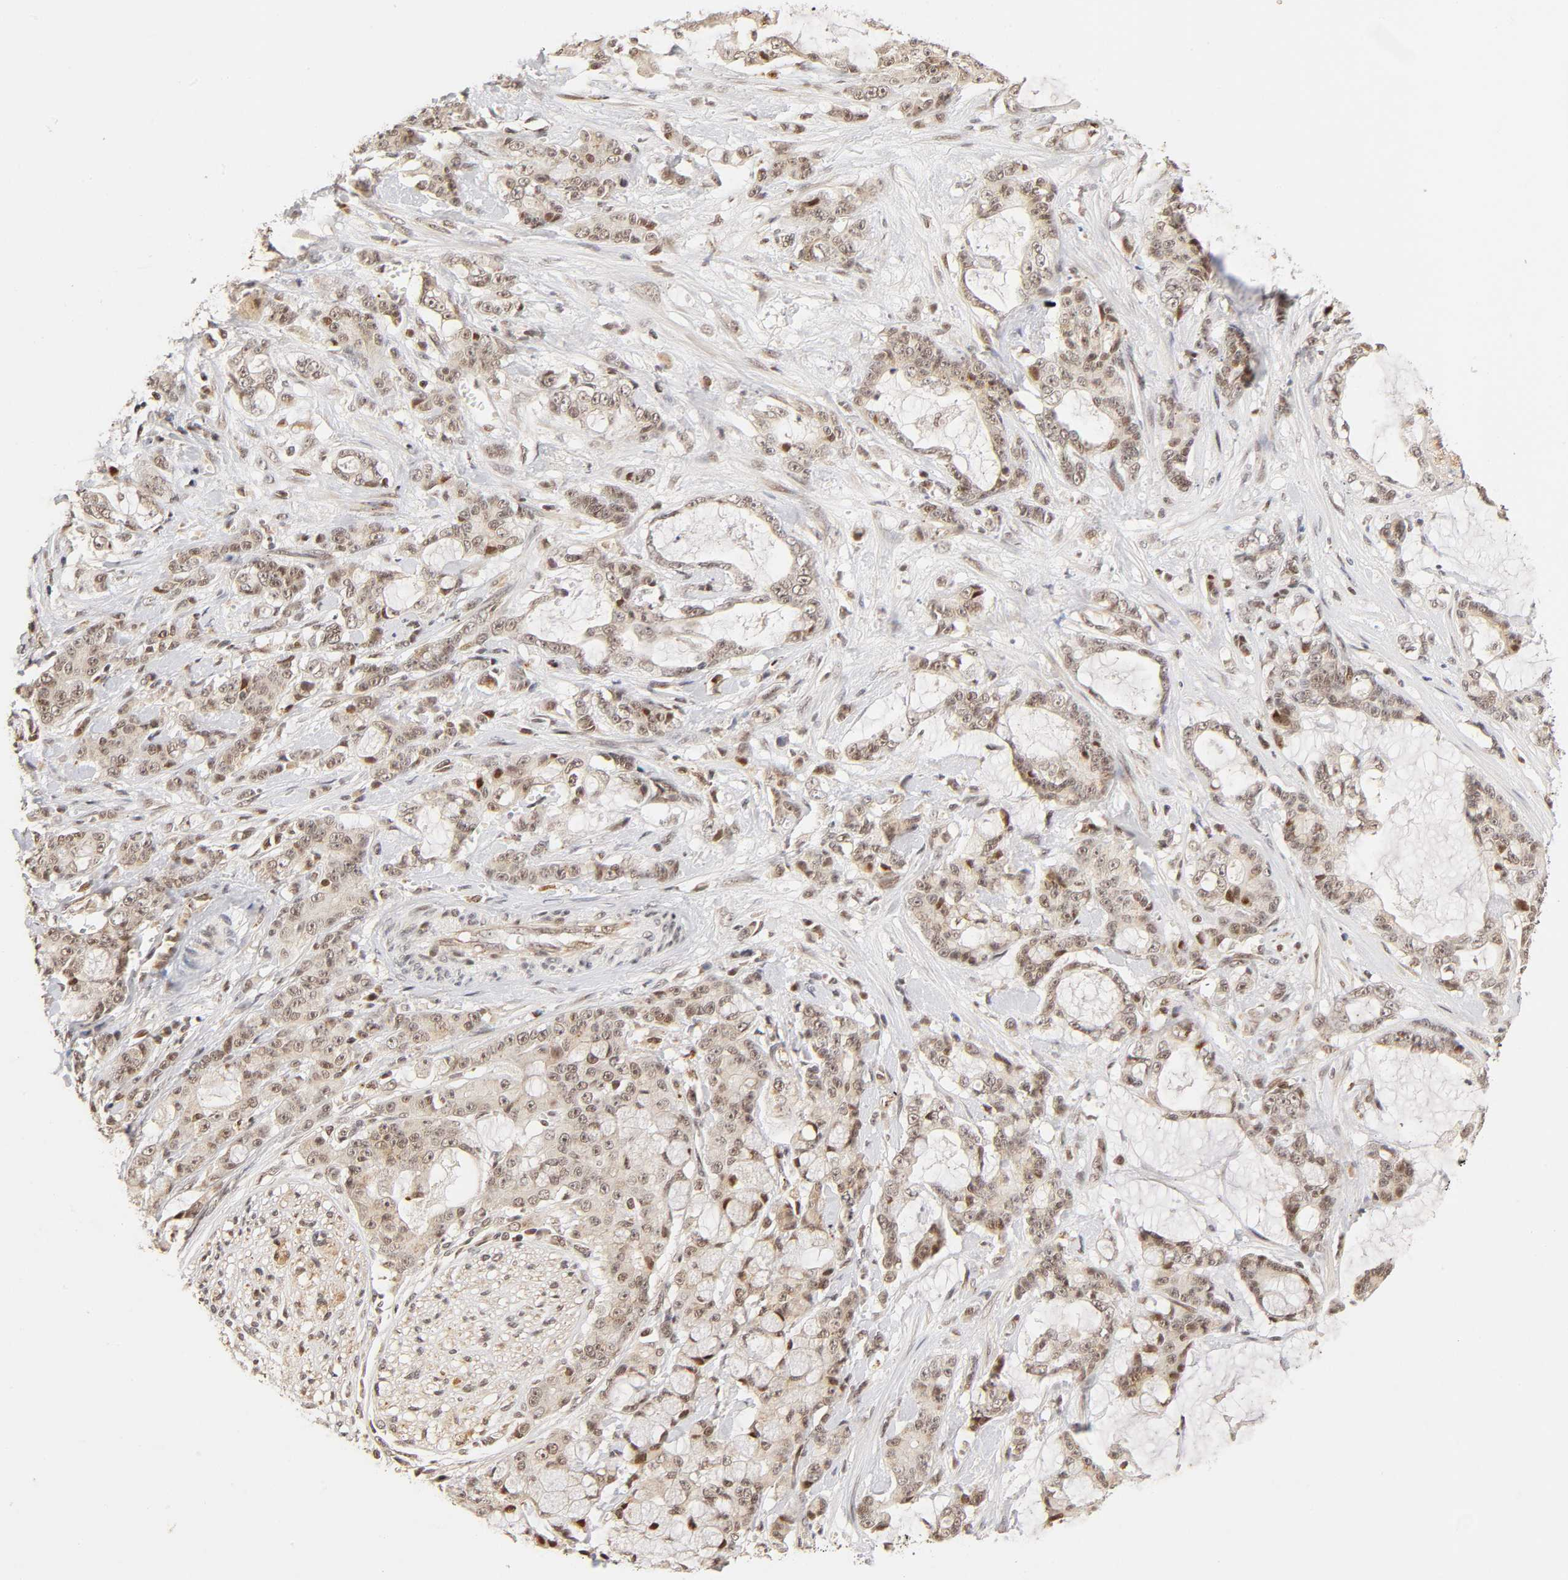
{"staining": {"intensity": "weak", "quantity": "25%-75%", "location": "cytoplasmic/membranous,nuclear"}, "tissue": "pancreatic cancer", "cell_type": "Tumor cells", "image_type": "cancer", "snomed": [{"axis": "morphology", "description": "Adenocarcinoma, NOS"}, {"axis": "topography", "description": "Pancreas"}], "caption": "A low amount of weak cytoplasmic/membranous and nuclear positivity is appreciated in approximately 25%-75% of tumor cells in adenocarcinoma (pancreatic) tissue.", "gene": "TAF10", "patient": {"sex": "female", "age": 73}}